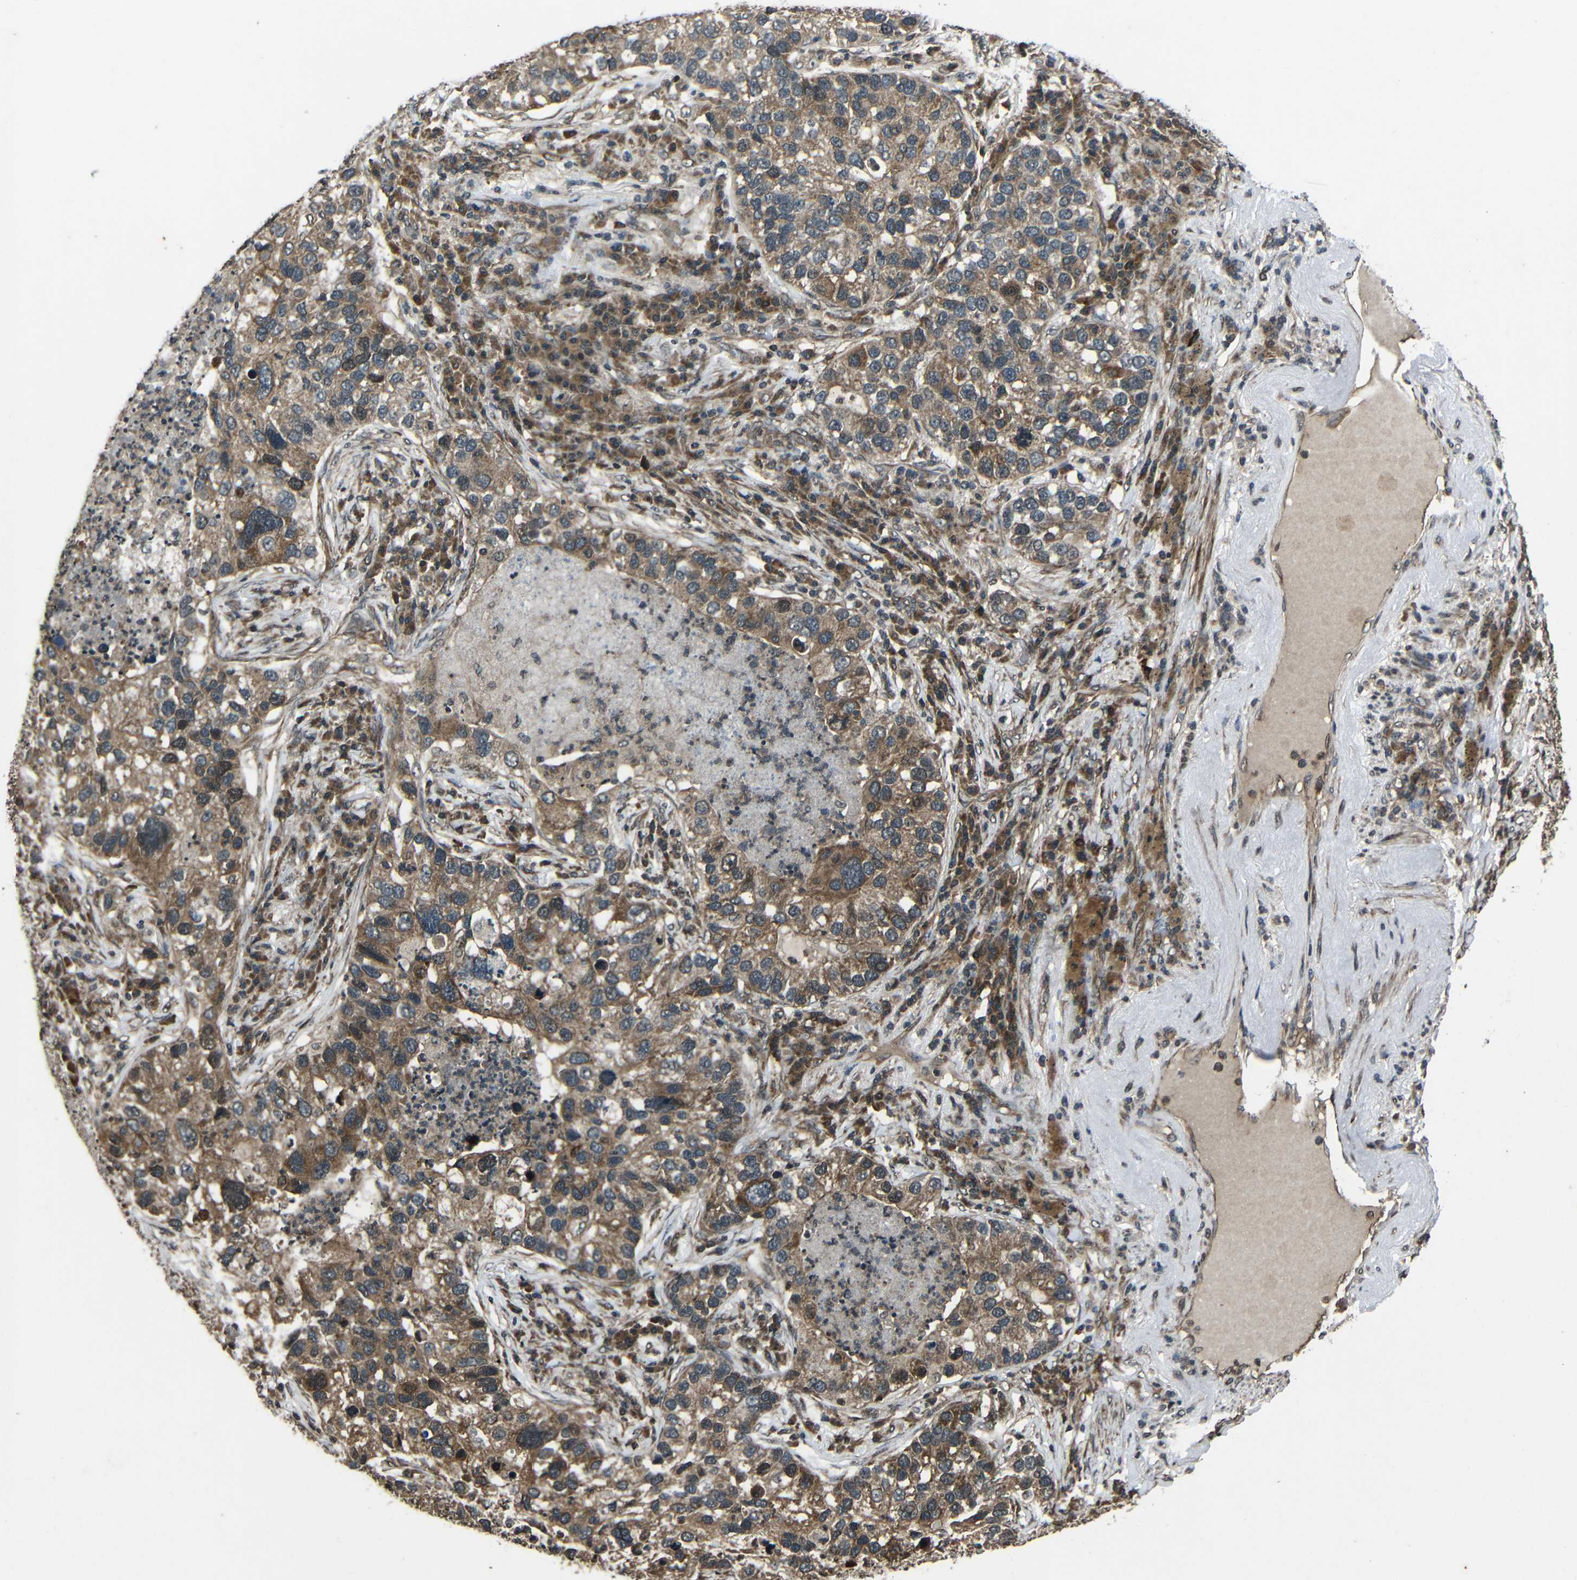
{"staining": {"intensity": "moderate", "quantity": ">75%", "location": "cytoplasmic/membranous"}, "tissue": "lung cancer", "cell_type": "Tumor cells", "image_type": "cancer", "snomed": [{"axis": "morphology", "description": "Normal tissue, NOS"}, {"axis": "morphology", "description": "Adenocarcinoma, NOS"}, {"axis": "topography", "description": "Bronchus"}, {"axis": "topography", "description": "Lung"}], "caption": "A brown stain shows moderate cytoplasmic/membranous expression of a protein in lung adenocarcinoma tumor cells.", "gene": "PLK2", "patient": {"sex": "male", "age": 54}}